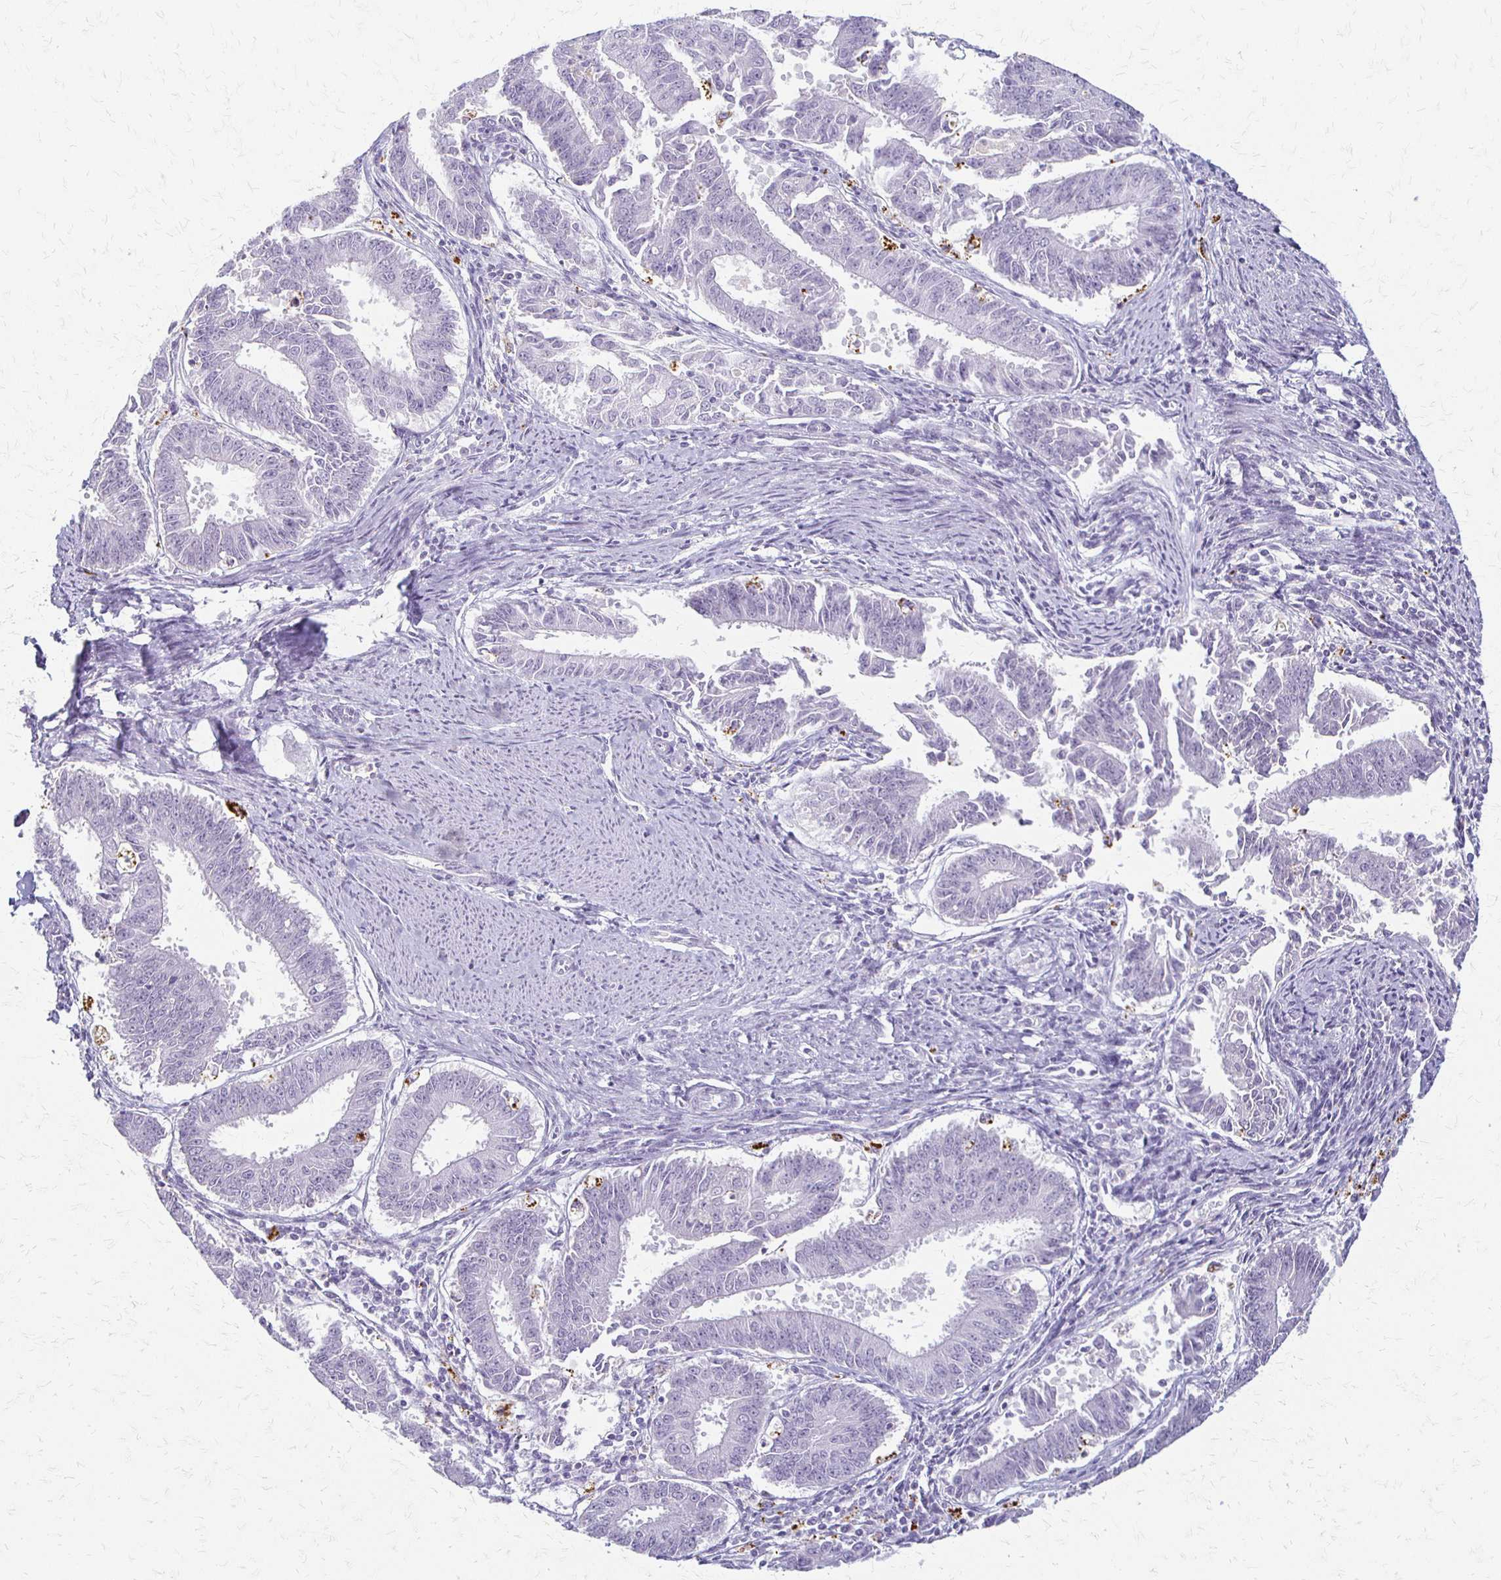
{"staining": {"intensity": "negative", "quantity": "none", "location": "none"}, "tissue": "endometrial cancer", "cell_type": "Tumor cells", "image_type": "cancer", "snomed": [{"axis": "morphology", "description": "Adenocarcinoma, NOS"}, {"axis": "topography", "description": "Endometrium"}], "caption": "This photomicrograph is of endometrial adenocarcinoma stained with immunohistochemistry to label a protein in brown with the nuclei are counter-stained blue. There is no expression in tumor cells.", "gene": "ACP5", "patient": {"sex": "female", "age": 73}}